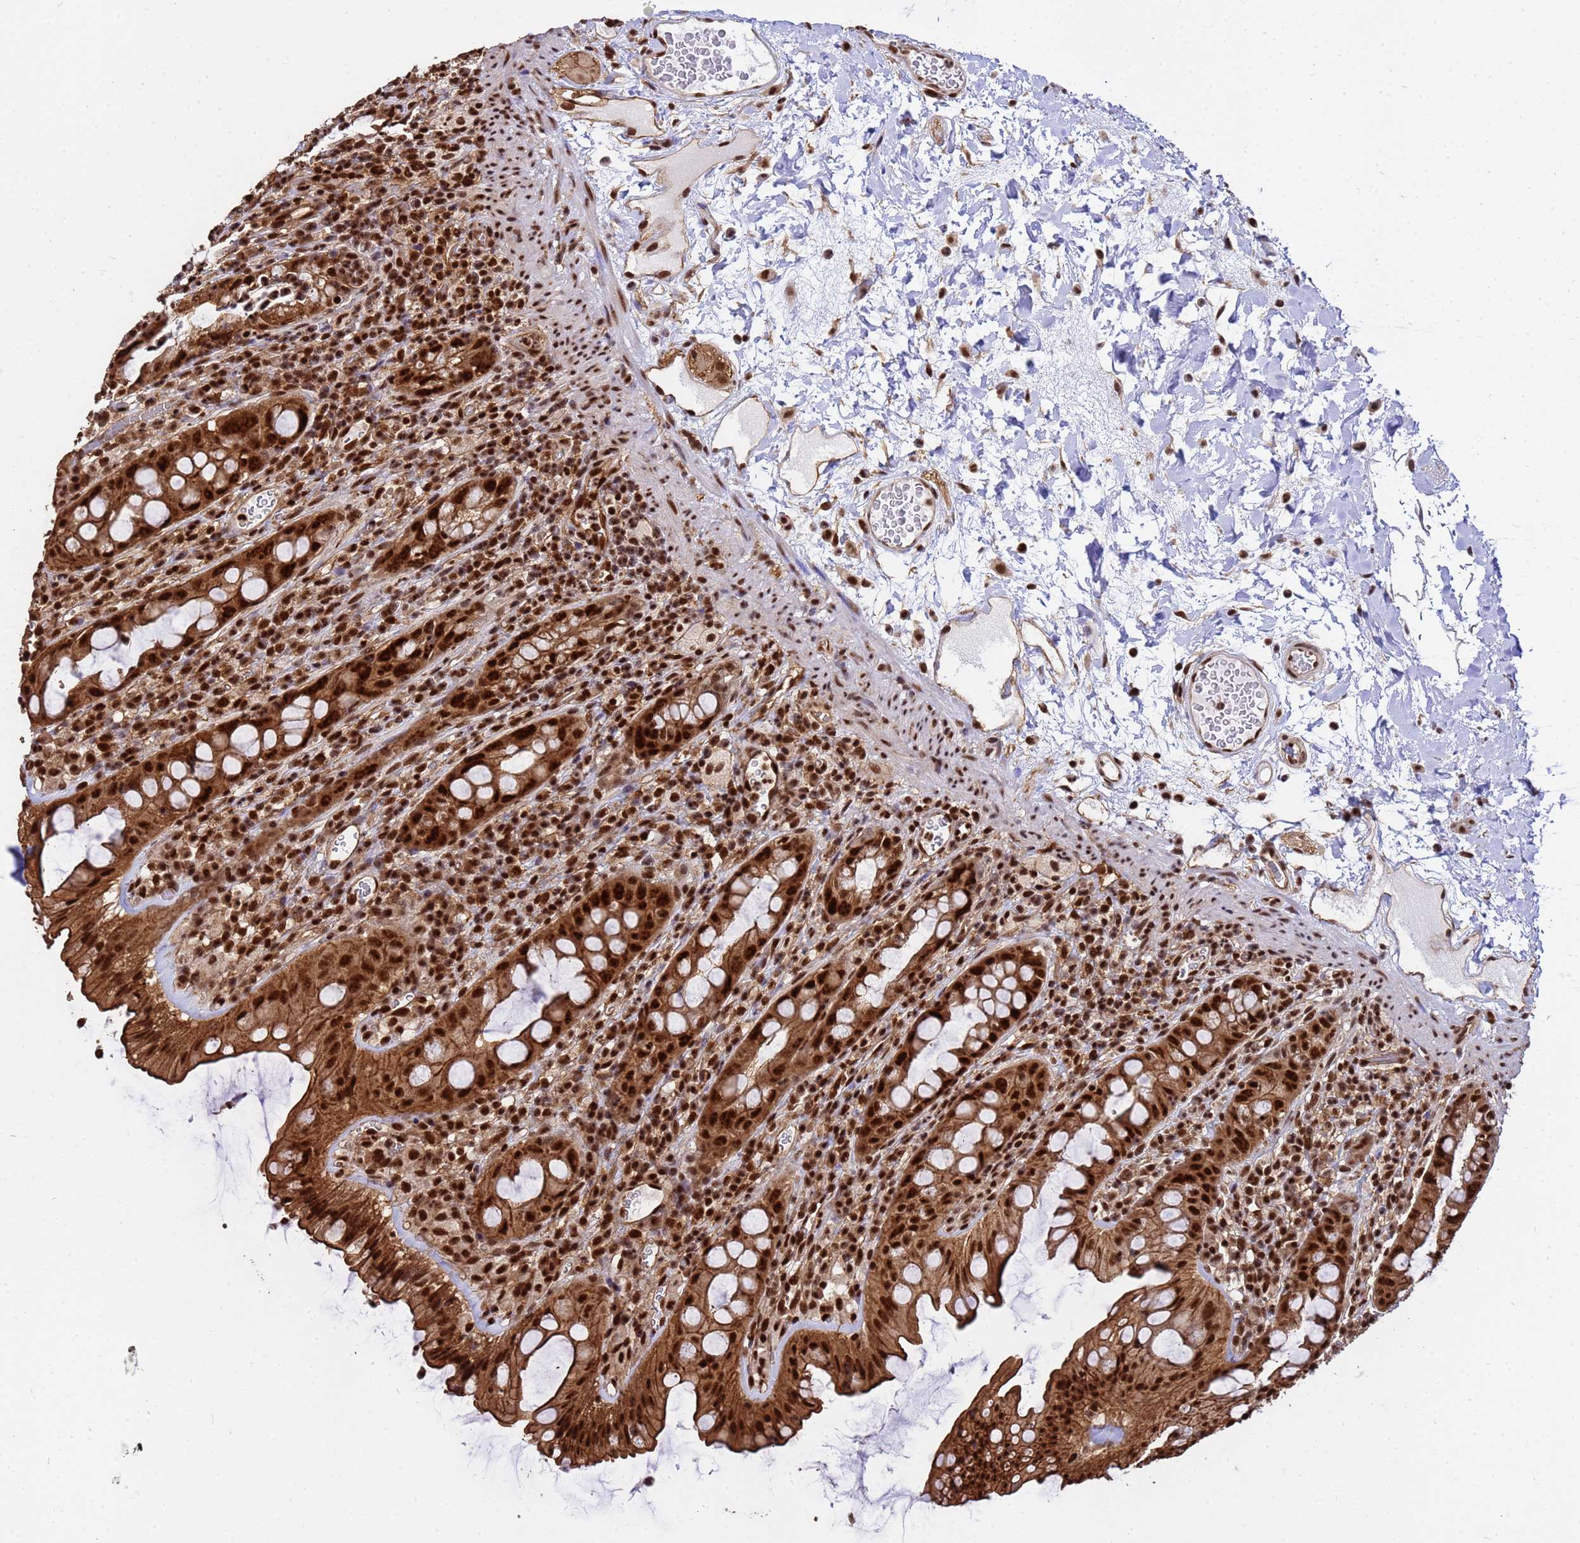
{"staining": {"intensity": "strong", "quantity": ">75%", "location": "cytoplasmic/membranous,nuclear"}, "tissue": "rectum", "cell_type": "Glandular cells", "image_type": "normal", "snomed": [{"axis": "morphology", "description": "Normal tissue, NOS"}, {"axis": "topography", "description": "Rectum"}], "caption": "High-power microscopy captured an immunohistochemistry (IHC) micrograph of benign rectum, revealing strong cytoplasmic/membranous,nuclear expression in approximately >75% of glandular cells. (Stains: DAB in brown, nuclei in blue, Microscopy: brightfield microscopy at high magnification).", "gene": "SYF2", "patient": {"sex": "female", "age": 57}}